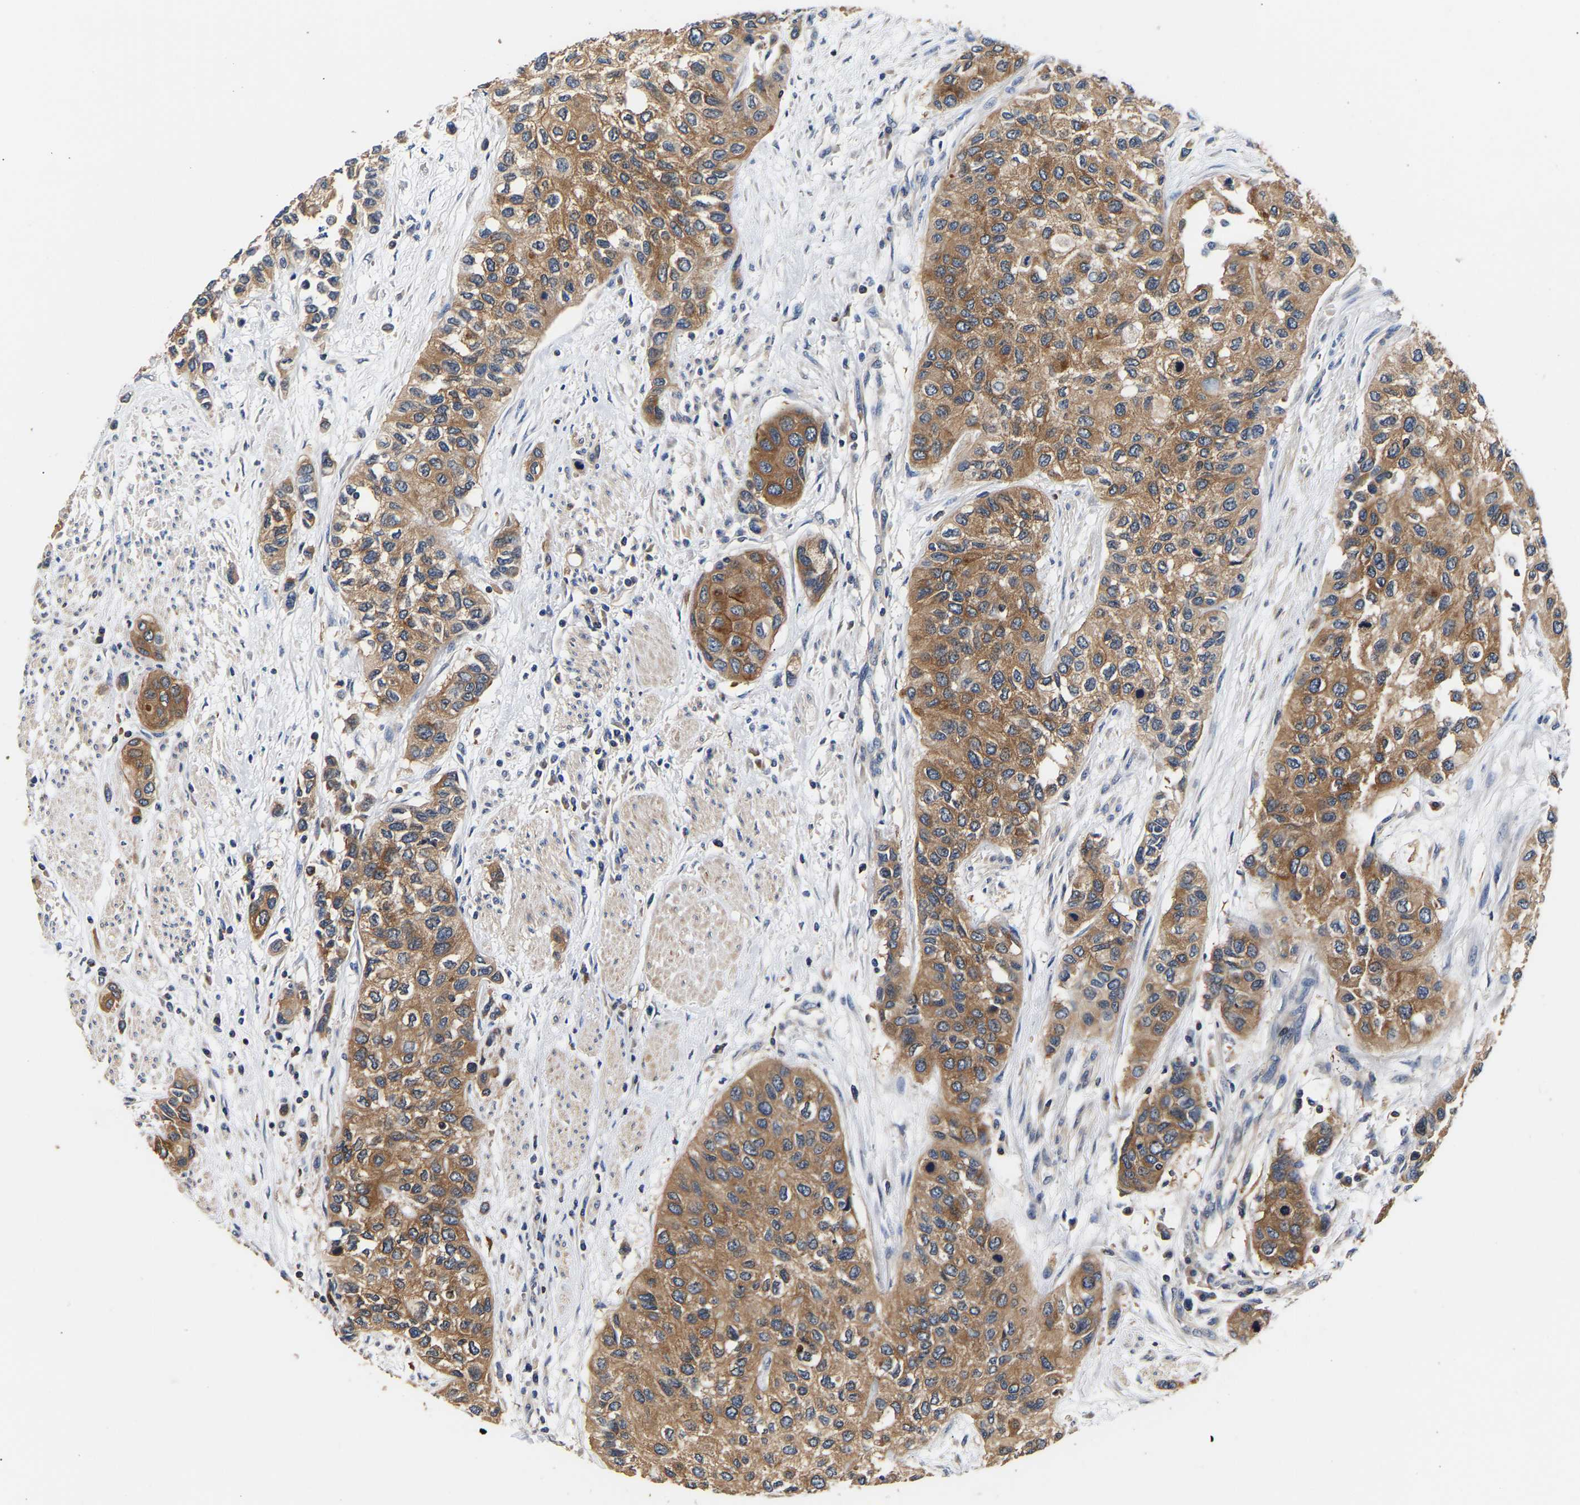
{"staining": {"intensity": "moderate", "quantity": ">75%", "location": "cytoplasmic/membranous"}, "tissue": "urothelial cancer", "cell_type": "Tumor cells", "image_type": "cancer", "snomed": [{"axis": "morphology", "description": "Urothelial carcinoma, High grade"}, {"axis": "topography", "description": "Urinary bladder"}], "caption": "Protein expression by immunohistochemistry (IHC) reveals moderate cytoplasmic/membranous staining in approximately >75% of tumor cells in high-grade urothelial carcinoma. (brown staining indicates protein expression, while blue staining denotes nuclei).", "gene": "LRBA", "patient": {"sex": "female", "age": 56}}